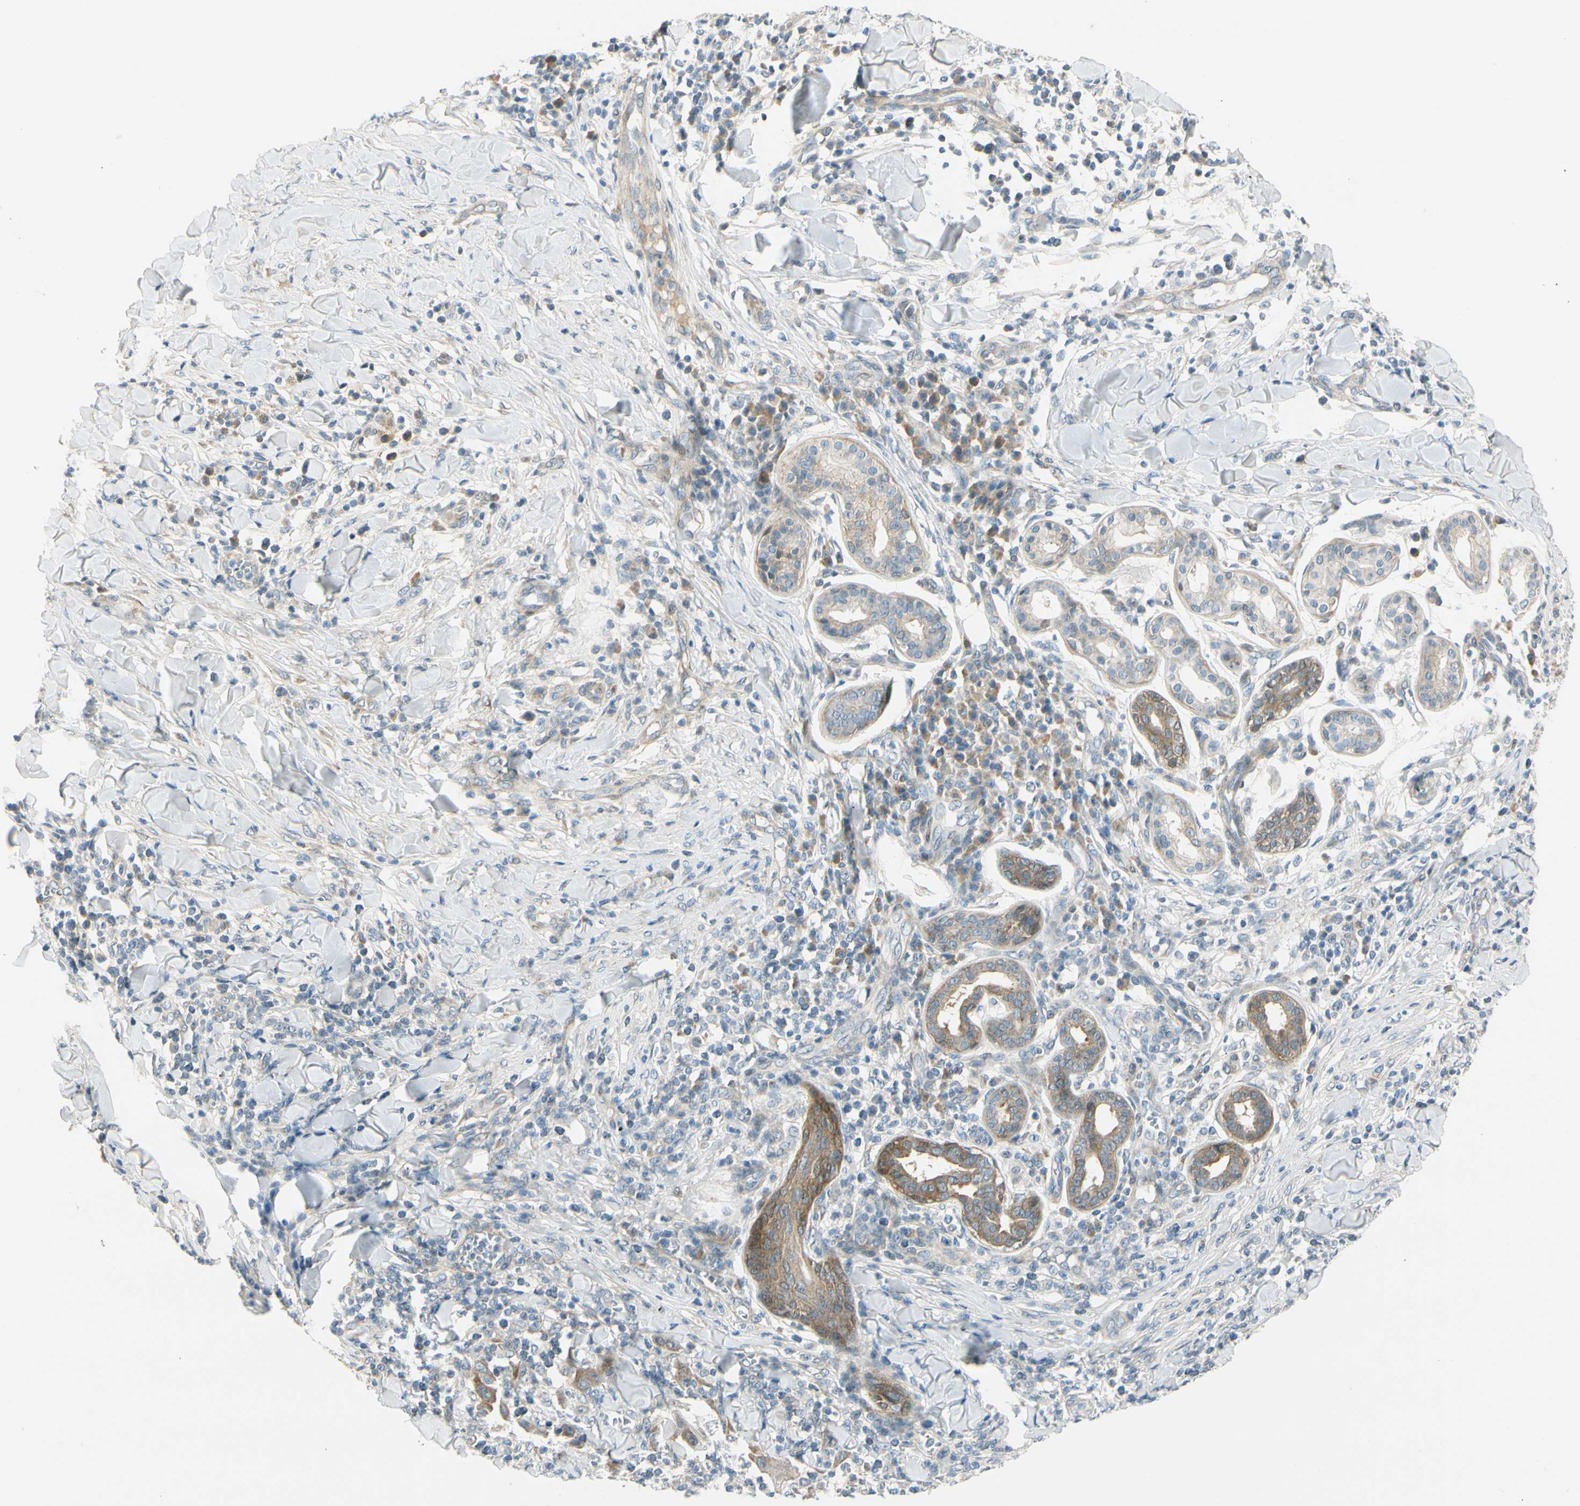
{"staining": {"intensity": "moderate", "quantity": ">75%", "location": "cytoplasmic/membranous"}, "tissue": "skin cancer", "cell_type": "Tumor cells", "image_type": "cancer", "snomed": [{"axis": "morphology", "description": "Squamous cell carcinoma, NOS"}, {"axis": "topography", "description": "Skin"}], "caption": "Skin cancer (squamous cell carcinoma) was stained to show a protein in brown. There is medium levels of moderate cytoplasmic/membranous positivity in about >75% of tumor cells.", "gene": "FHL2", "patient": {"sex": "male", "age": 24}}